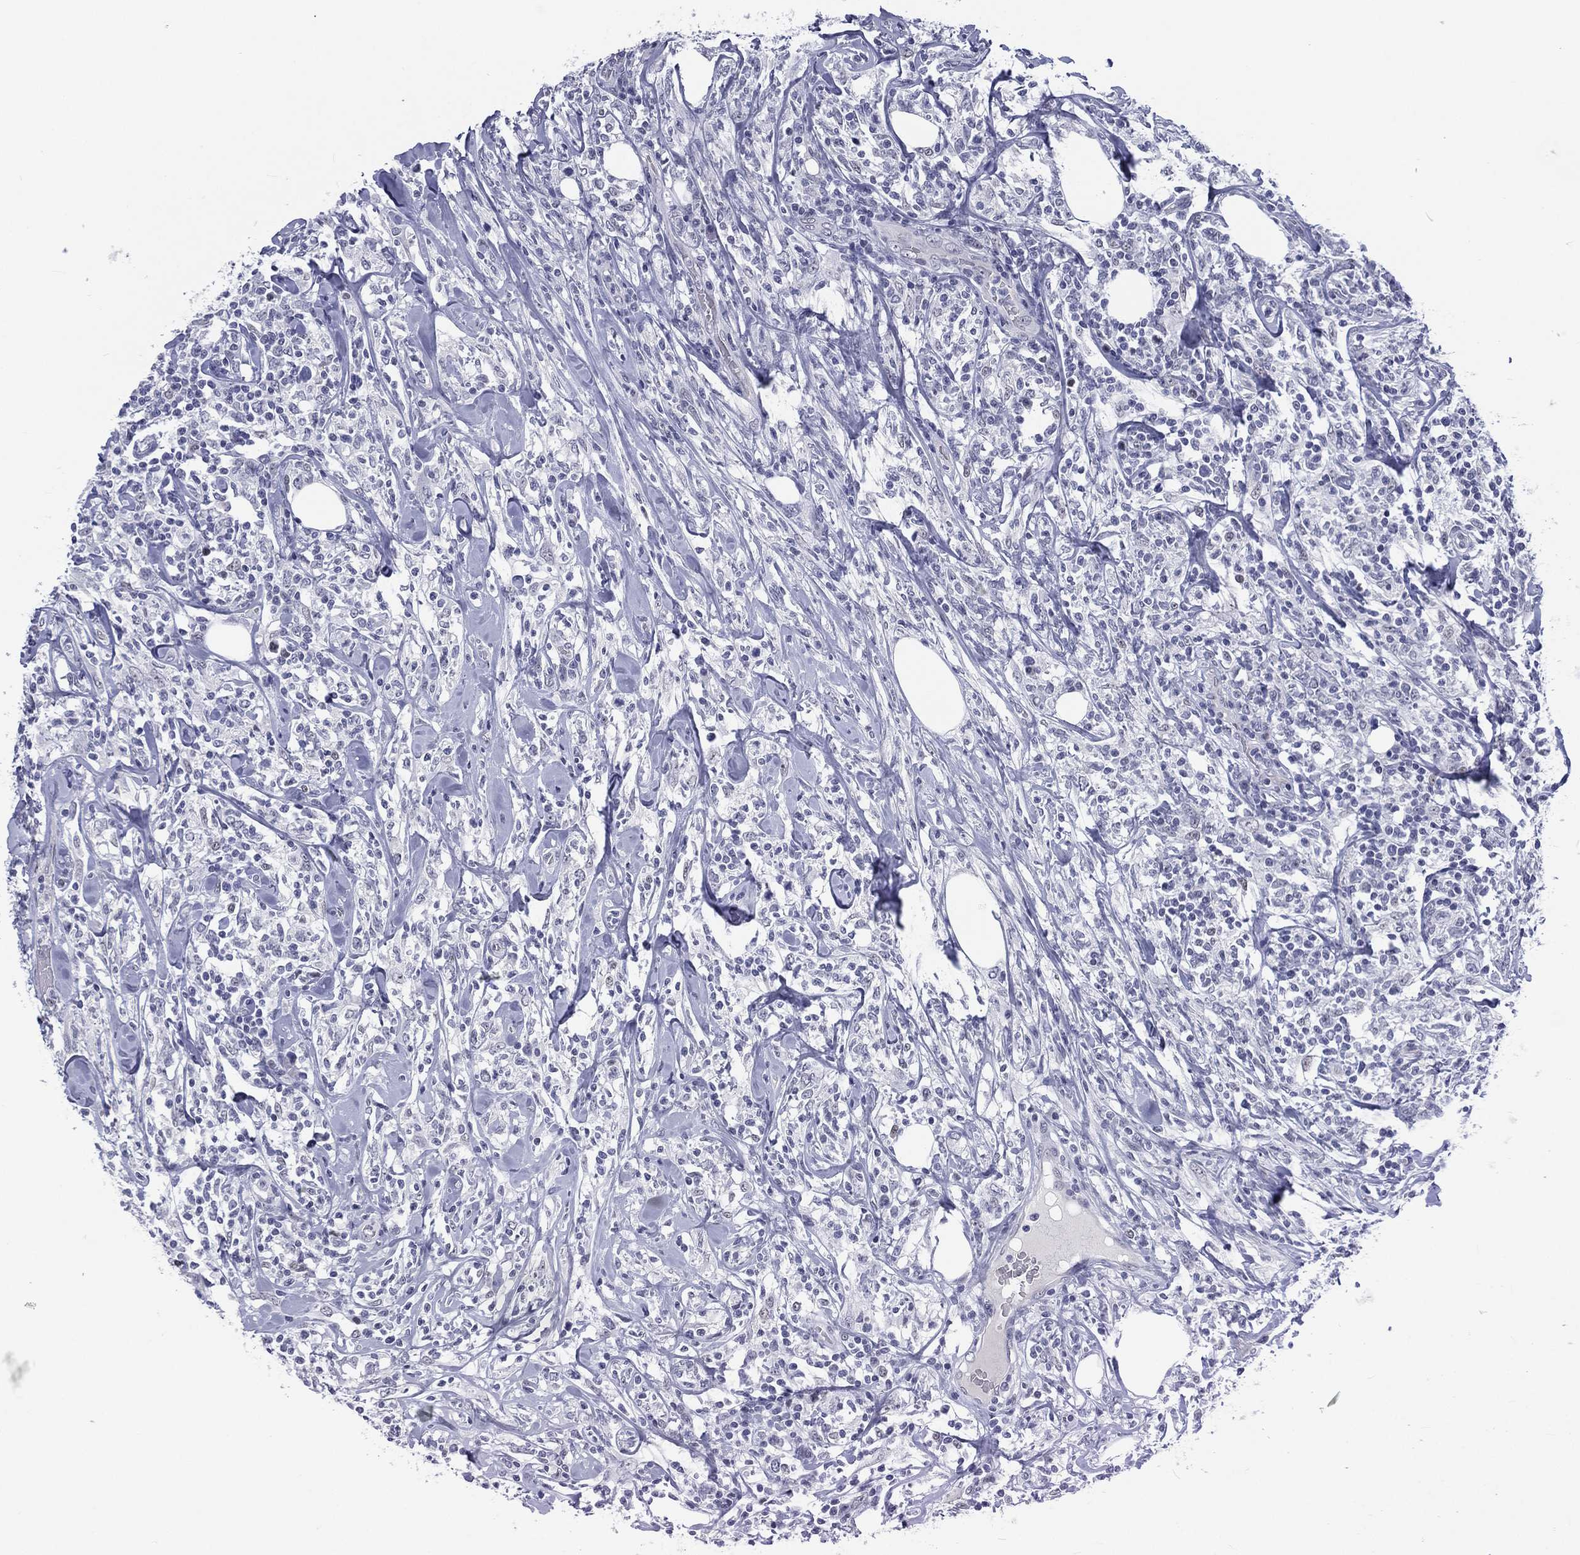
{"staining": {"intensity": "negative", "quantity": "none", "location": "none"}, "tissue": "lymphoma", "cell_type": "Tumor cells", "image_type": "cancer", "snomed": [{"axis": "morphology", "description": "Malignant lymphoma, non-Hodgkin's type, High grade"}, {"axis": "topography", "description": "Lymph node"}], "caption": "DAB immunohistochemical staining of human malignant lymphoma, non-Hodgkin's type (high-grade) demonstrates no significant positivity in tumor cells.", "gene": "SSX1", "patient": {"sex": "female", "age": 84}}